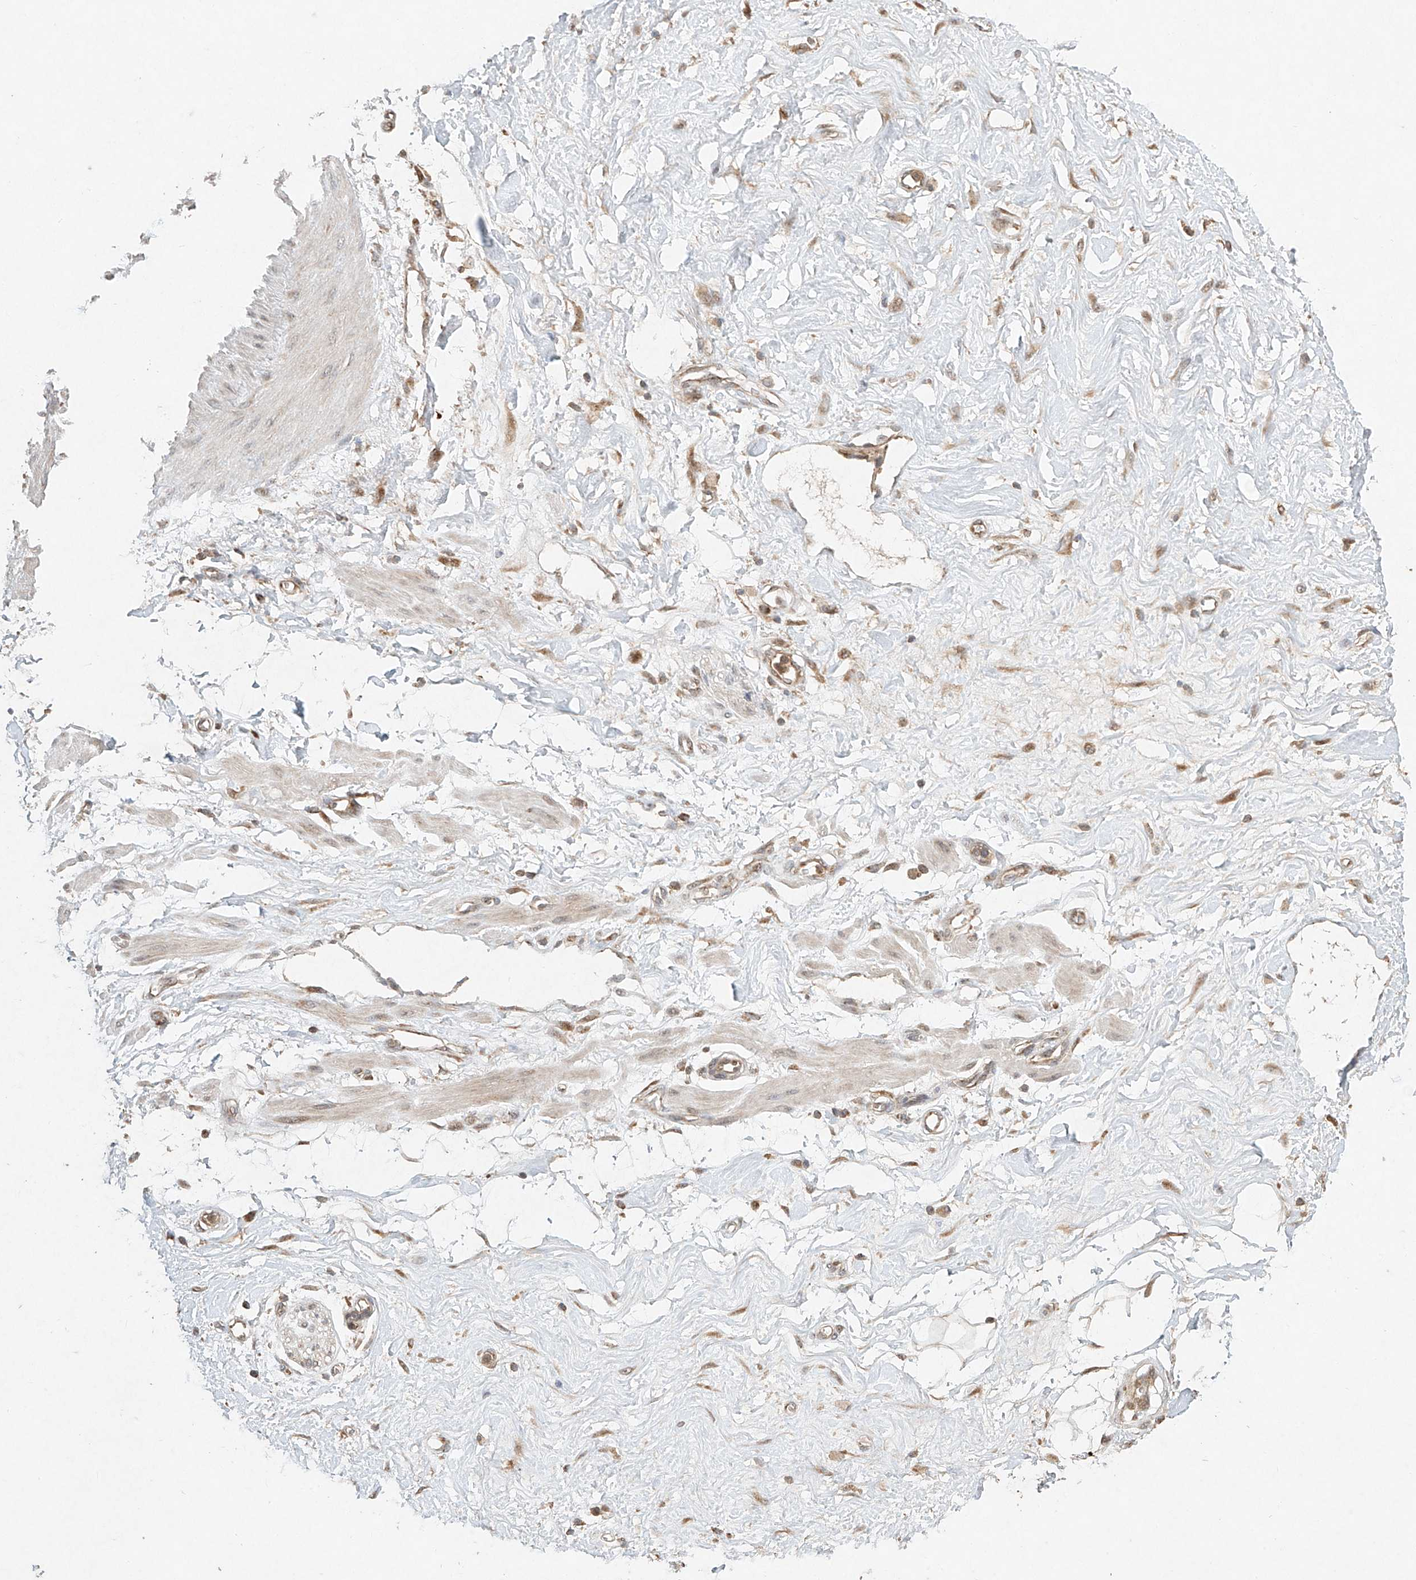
{"staining": {"intensity": "moderate", "quantity": "25%-75%", "location": "cytoplasmic/membranous"}, "tissue": "adipose tissue", "cell_type": "Adipocytes", "image_type": "normal", "snomed": [{"axis": "morphology", "description": "Normal tissue, NOS"}, {"axis": "morphology", "description": "Adenocarcinoma, NOS"}, {"axis": "topography", "description": "Pancreas"}, {"axis": "topography", "description": "Peripheral nerve tissue"}], "caption": "A brown stain highlights moderate cytoplasmic/membranous expression of a protein in adipocytes of unremarkable adipose tissue. (Stains: DAB in brown, nuclei in blue, Microscopy: brightfield microscopy at high magnification).", "gene": "DCAF11", "patient": {"sex": "male", "age": 59}}